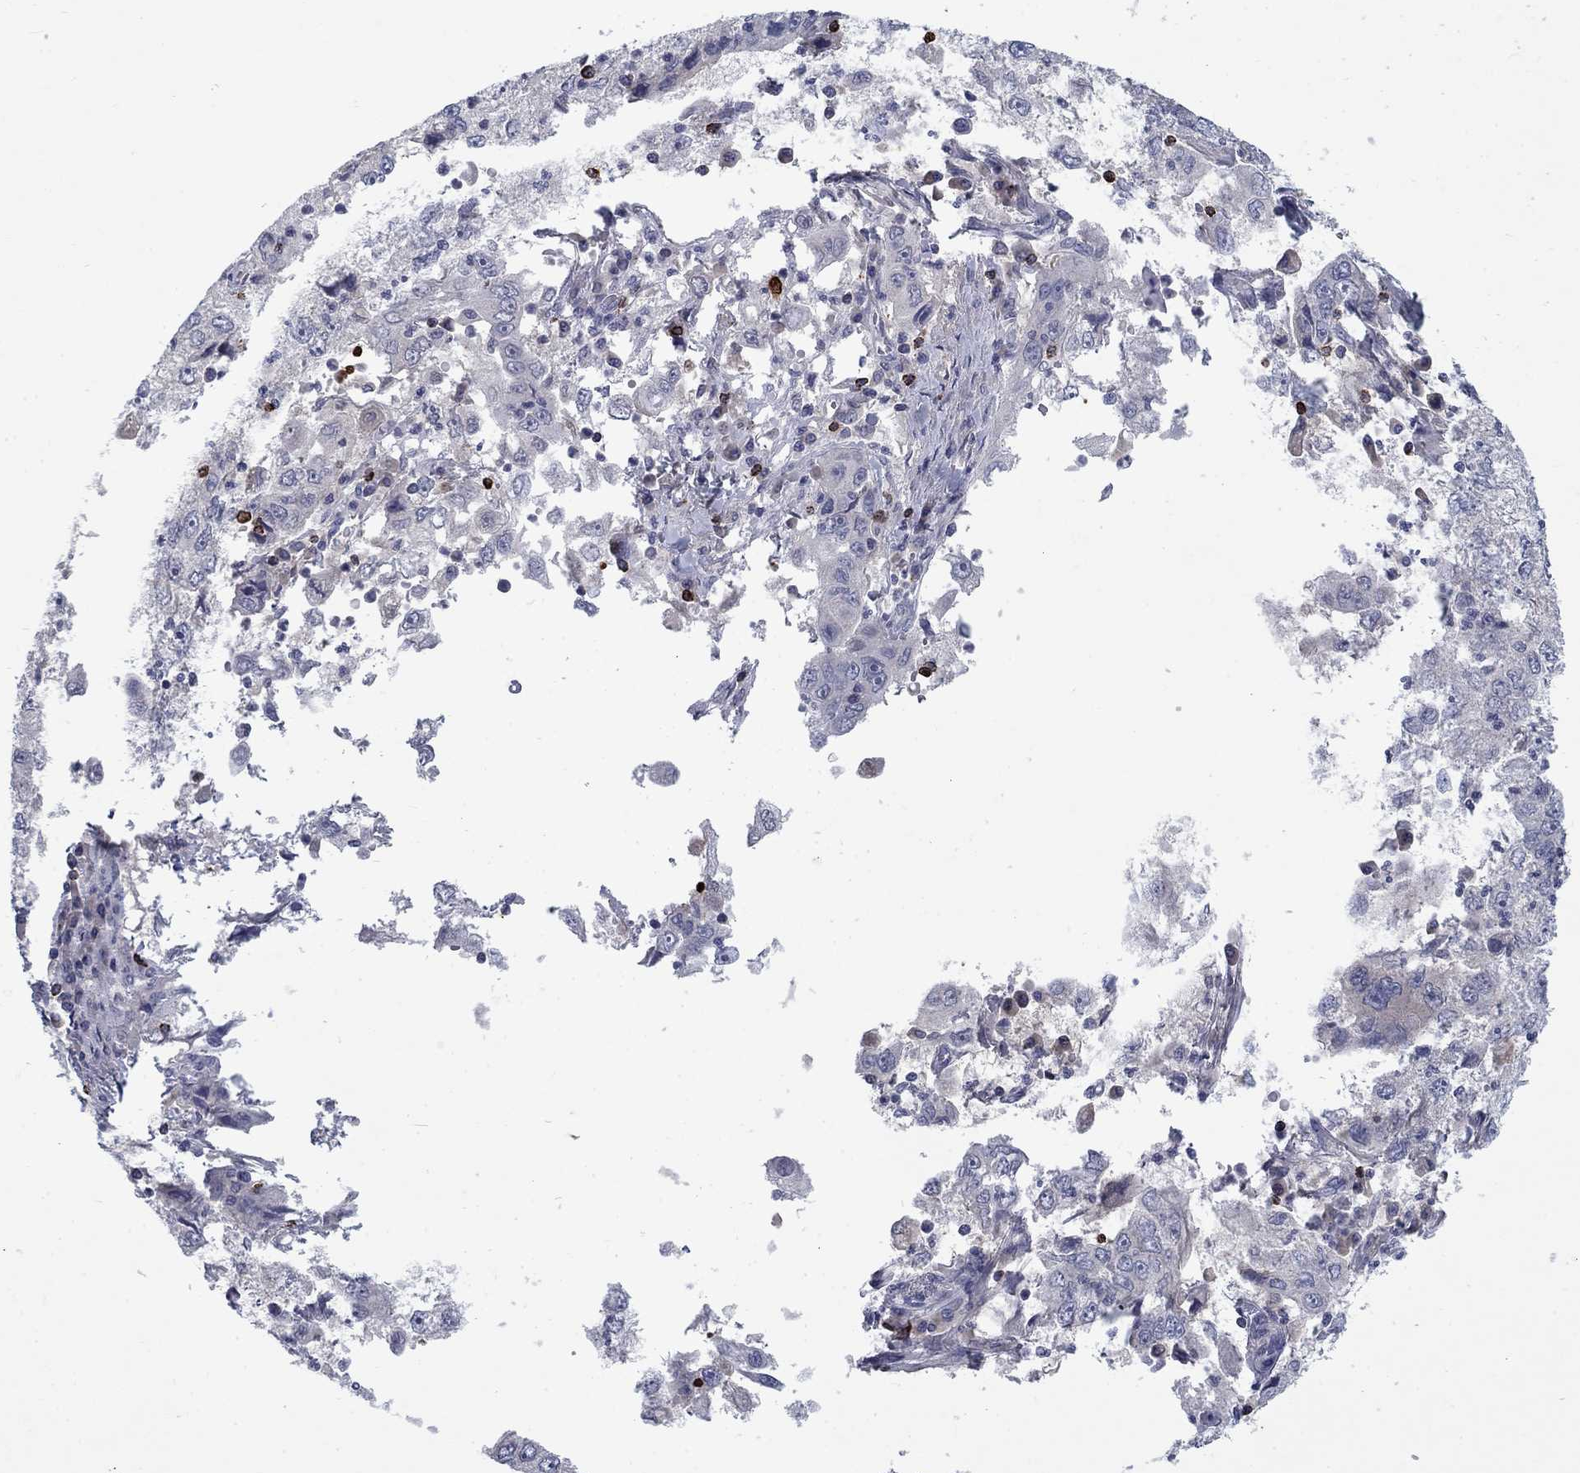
{"staining": {"intensity": "negative", "quantity": "none", "location": "none"}, "tissue": "cervical cancer", "cell_type": "Tumor cells", "image_type": "cancer", "snomed": [{"axis": "morphology", "description": "Squamous cell carcinoma, NOS"}, {"axis": "topography", "description": "Cervix"}], "caption": "There is no significant positivity in tumor cells of cervical squamous cell carcinoma.", "gene": "GZMA", "patient": {"sex": "female", "age": 36}}